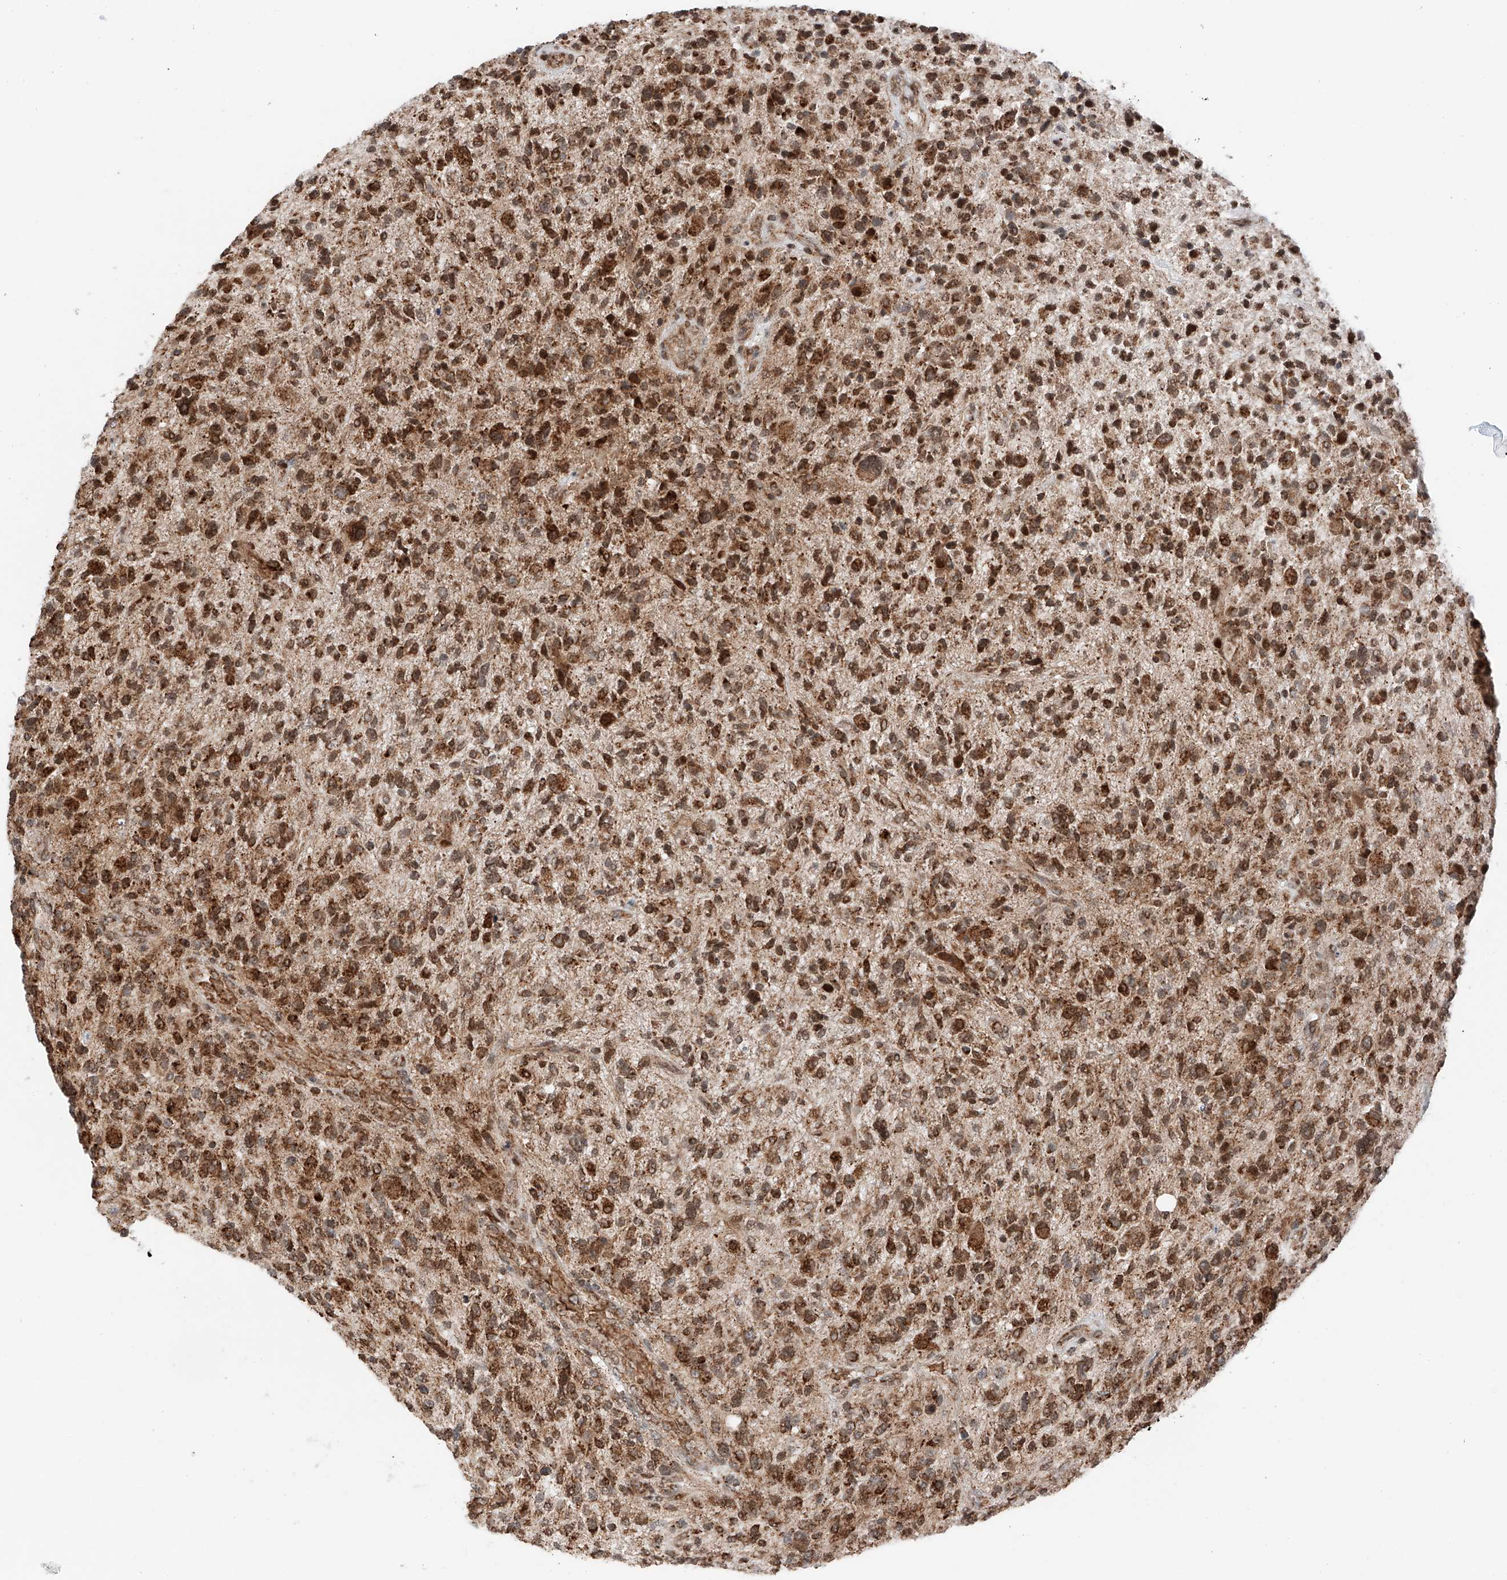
{"staining": {"intensity": "strong", "quantity": ">75%", "location": "cytoplasmic/membranous,nuclear"}, "tissue": "glioma", "cell_type": "Tumor cells", "image_type": "cancer", "snomed": [{"axis": "morphology", "description": "Glioma, malignant, High grade"}, {"axis": "topography", "description": "Brain"}], "caption": "Tumor cells display high levels of strong cytoplasmic/membranous and nuclear staining in about >75% of cells in human glioma. The staining was performed using DAB, with brown indicating positive protein expression. Nuclei are stained blue with hematoxylin.", "gene": "ZSCAN29", "patient": {"sex": "male", "age": 47}}